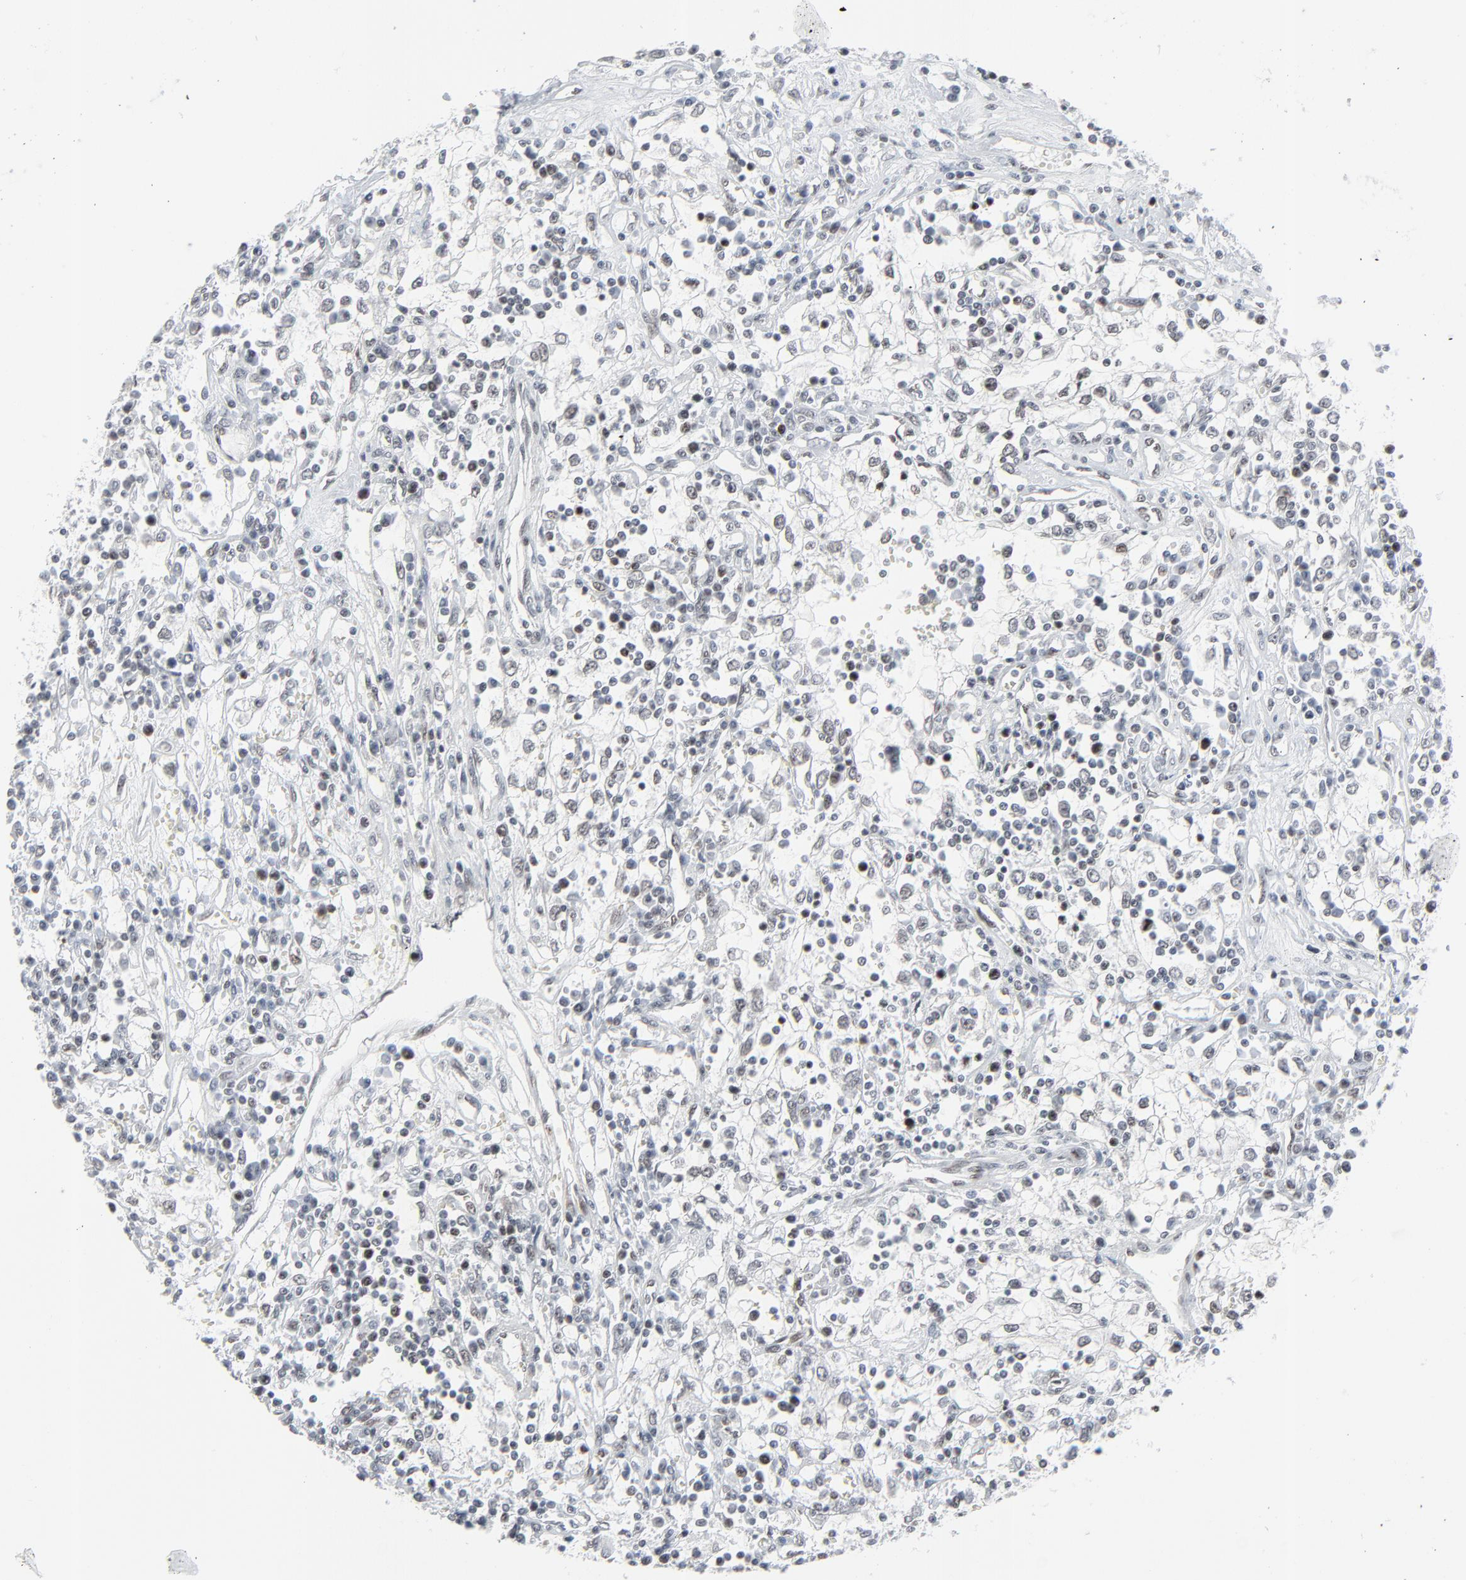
{"staining": {"intensity": "moderate", "quantity": "<25%", "location": "nuclear"}, "tissue": "renal cancer", "cell_type": "Tumor cells", "image_type": "cancer", "snomed": [{"axis": "morphology", "description": "Adenocarcinoma, NOS"}, {"axis": "topography", "description": "Kidney"}], "caption": "Protein expression analysis of adenocarcinoma (renal) reveals moderate nuclear staining in approximately <25% of tumor cells.", "gene": "FBXO28", "patient": {"sex": "male", "age": 82}}